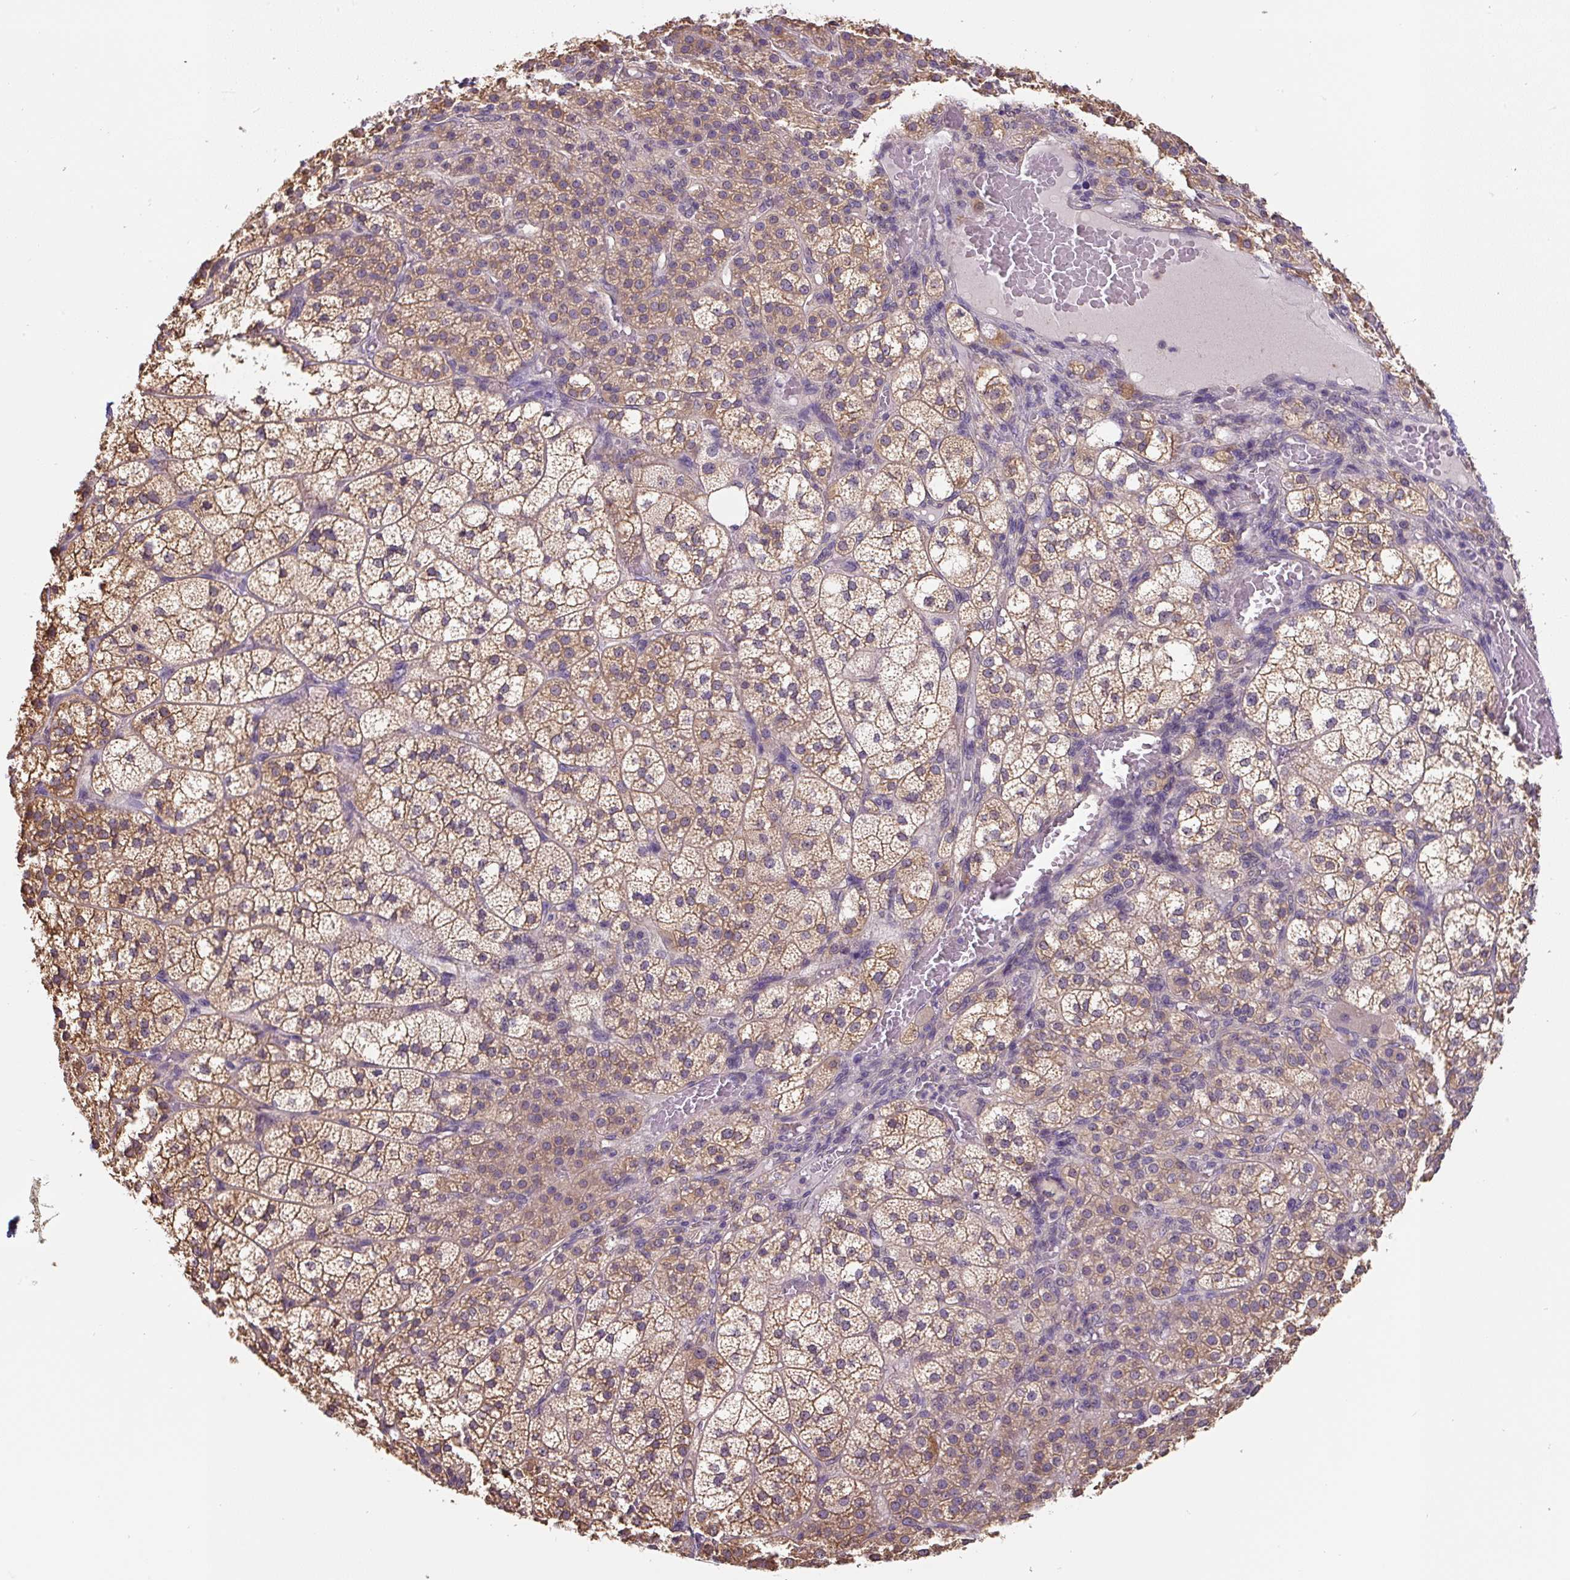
{"staining": {"intensity": "moderate", "quantity": ">75%", "location": "cytoplasmic/membranous"}, "tissue": "adrenal gland", "cell_type": "Glandular cells", "image_type": "normal", "snomed": [{"axis": "morphology", "description": "Normal tissue, NOS"}, {"axis": "topography", "description": "Adrenal gland"}], "caption": "Adrenal gland stained for a protein (brown) shows moderate cytoplasmic/membranous positive staining in approximately >75% of glandular cells.", "gene": "ST13", "patient": {"sex": "female", "age": 60}}